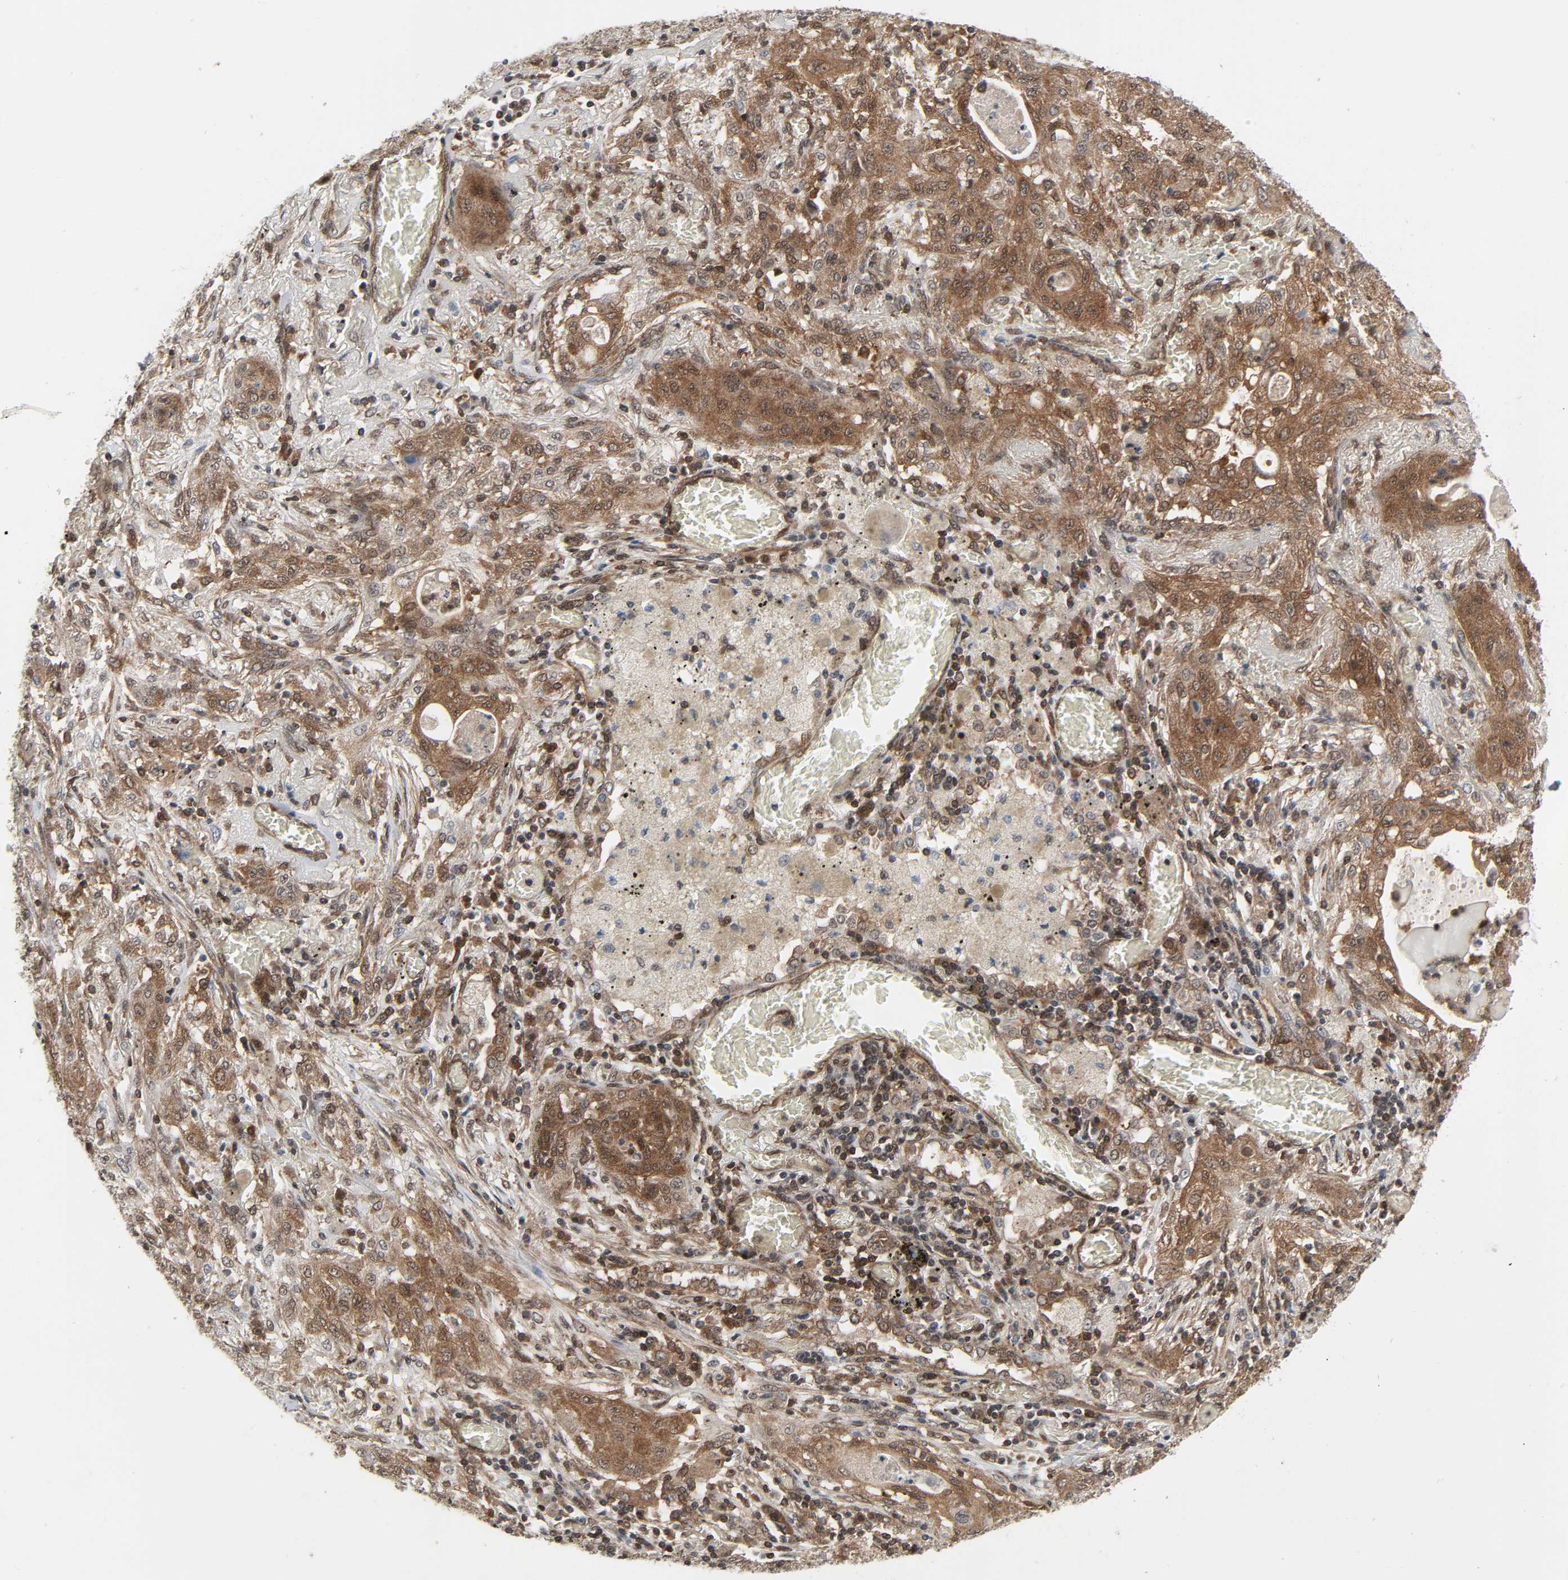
{"staining": {"intensity": "moderate", "quantity": ">75%", "location": "cytoplasmic/membranous"}, "tissue": "lung cancer", "cell_type": "Tumor cells", "image_type": "cancer", "snomed": [{"axis": "morphology", "description": "Squamous cell carcinoma, NOS"}, {"axis": "topography", "description": "Lung"}], "caption": "DAB immunohistochemical staining of human squamous cell carcinoma (lung) demonstrates moderate cytoplasmic/membranous protein expression in approximately >75% of tumor cells.", "gene": "GSK3A", "patient": {"sex": "female", "age": 47}}